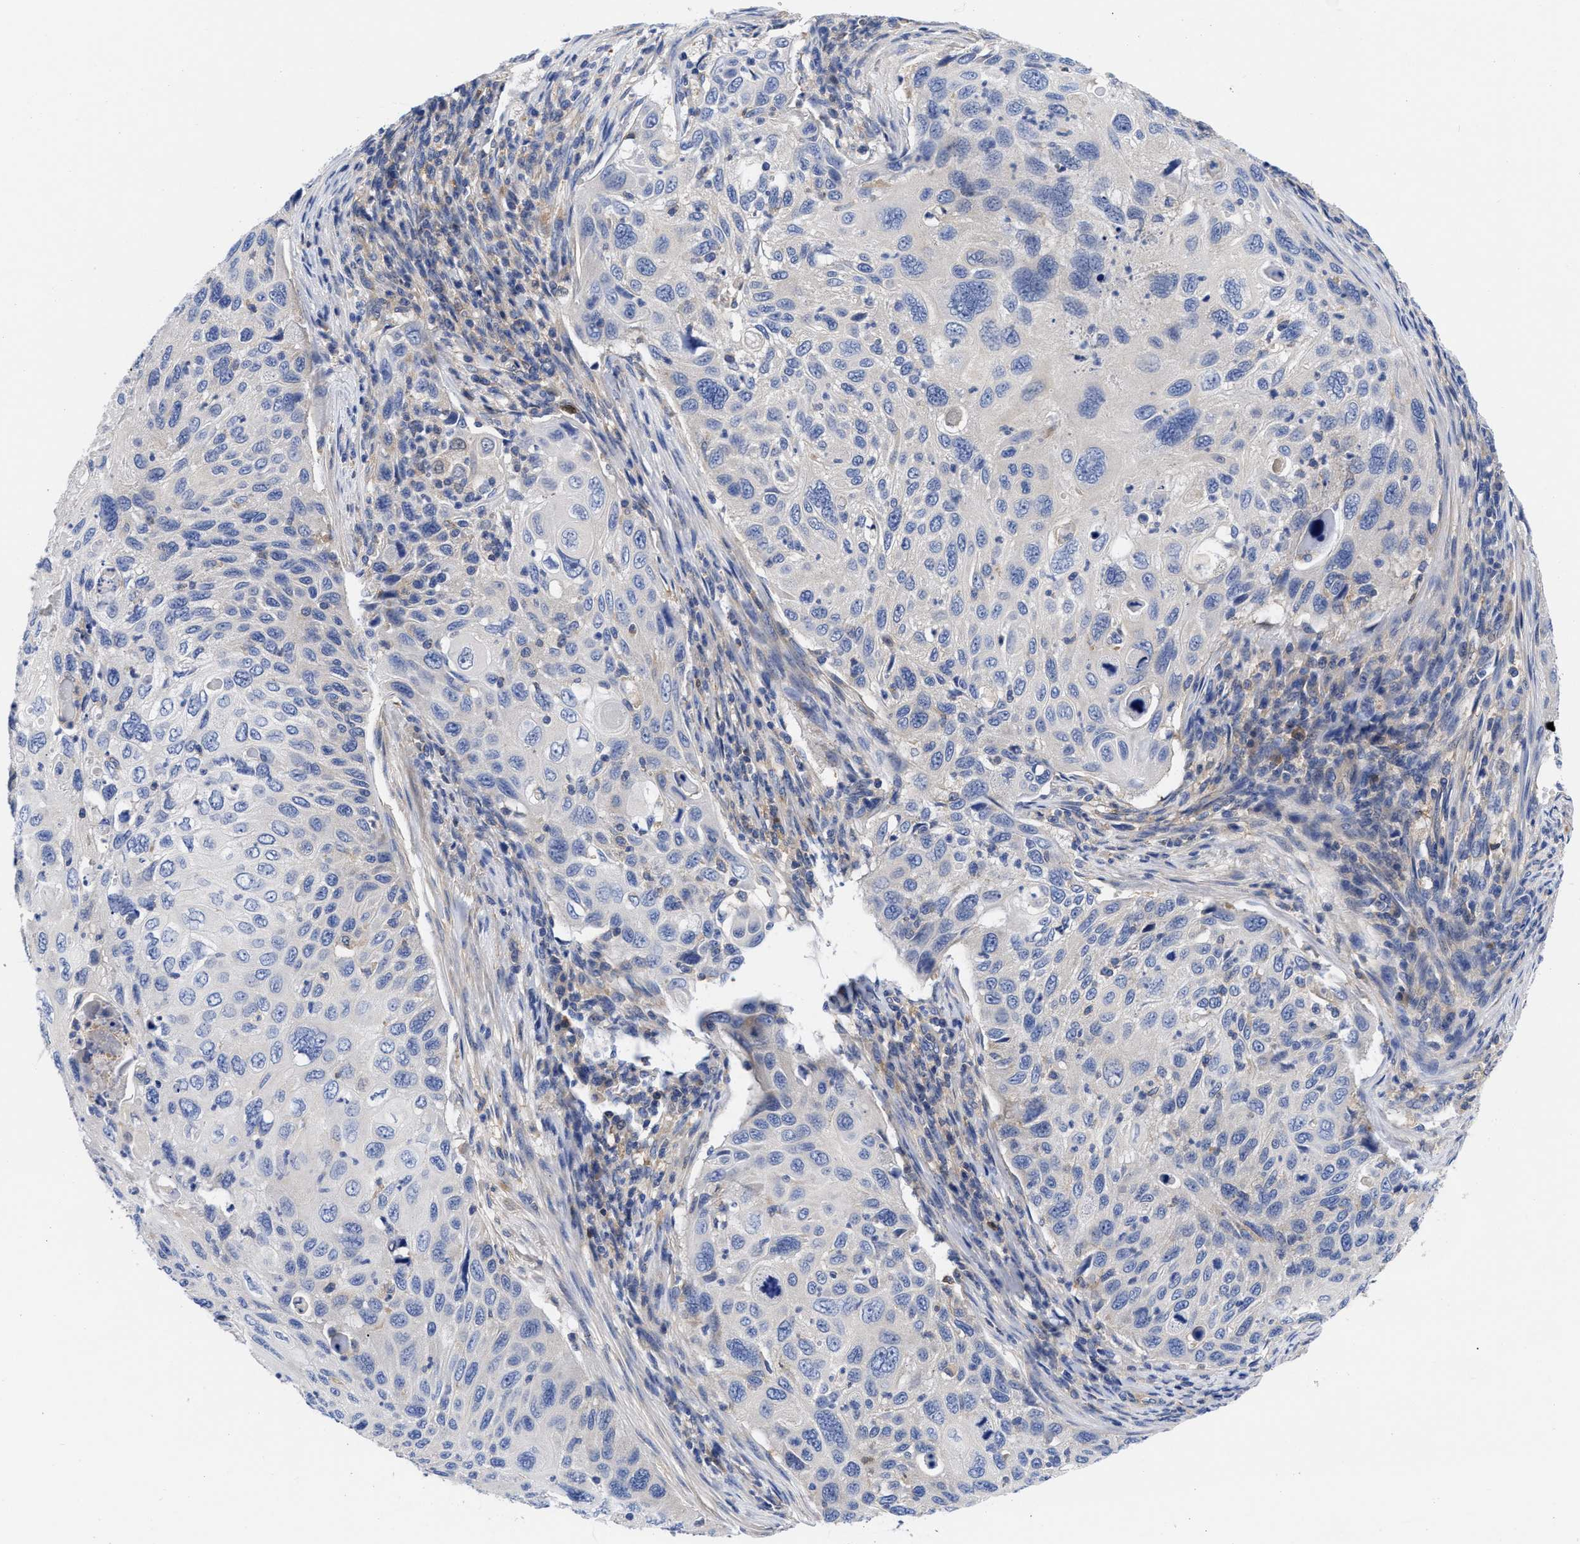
{"staining": {"intensity": "negative", "quantity": "none", "location": "none"}, "tissue": "cervical cancer", "cell_type": "Tumor cells", "image_type": "cancer", "snomed": [{"axis": "morphology", "description": "Squamous cell carcinoma, NOS"}, {"axis": "topography", "description": "Cervix"}], "caption": "Immunohistochemistry of cervical squamous cell carcinoma exhibits no expression in tumor cells. Brightfield microscopy of immunohistochemistry stained with DAB (brown) and hematoxylin (blue), captured at high magnification.", "gene": "RBKS", "patient": {"sex": "female", "age": 70}}